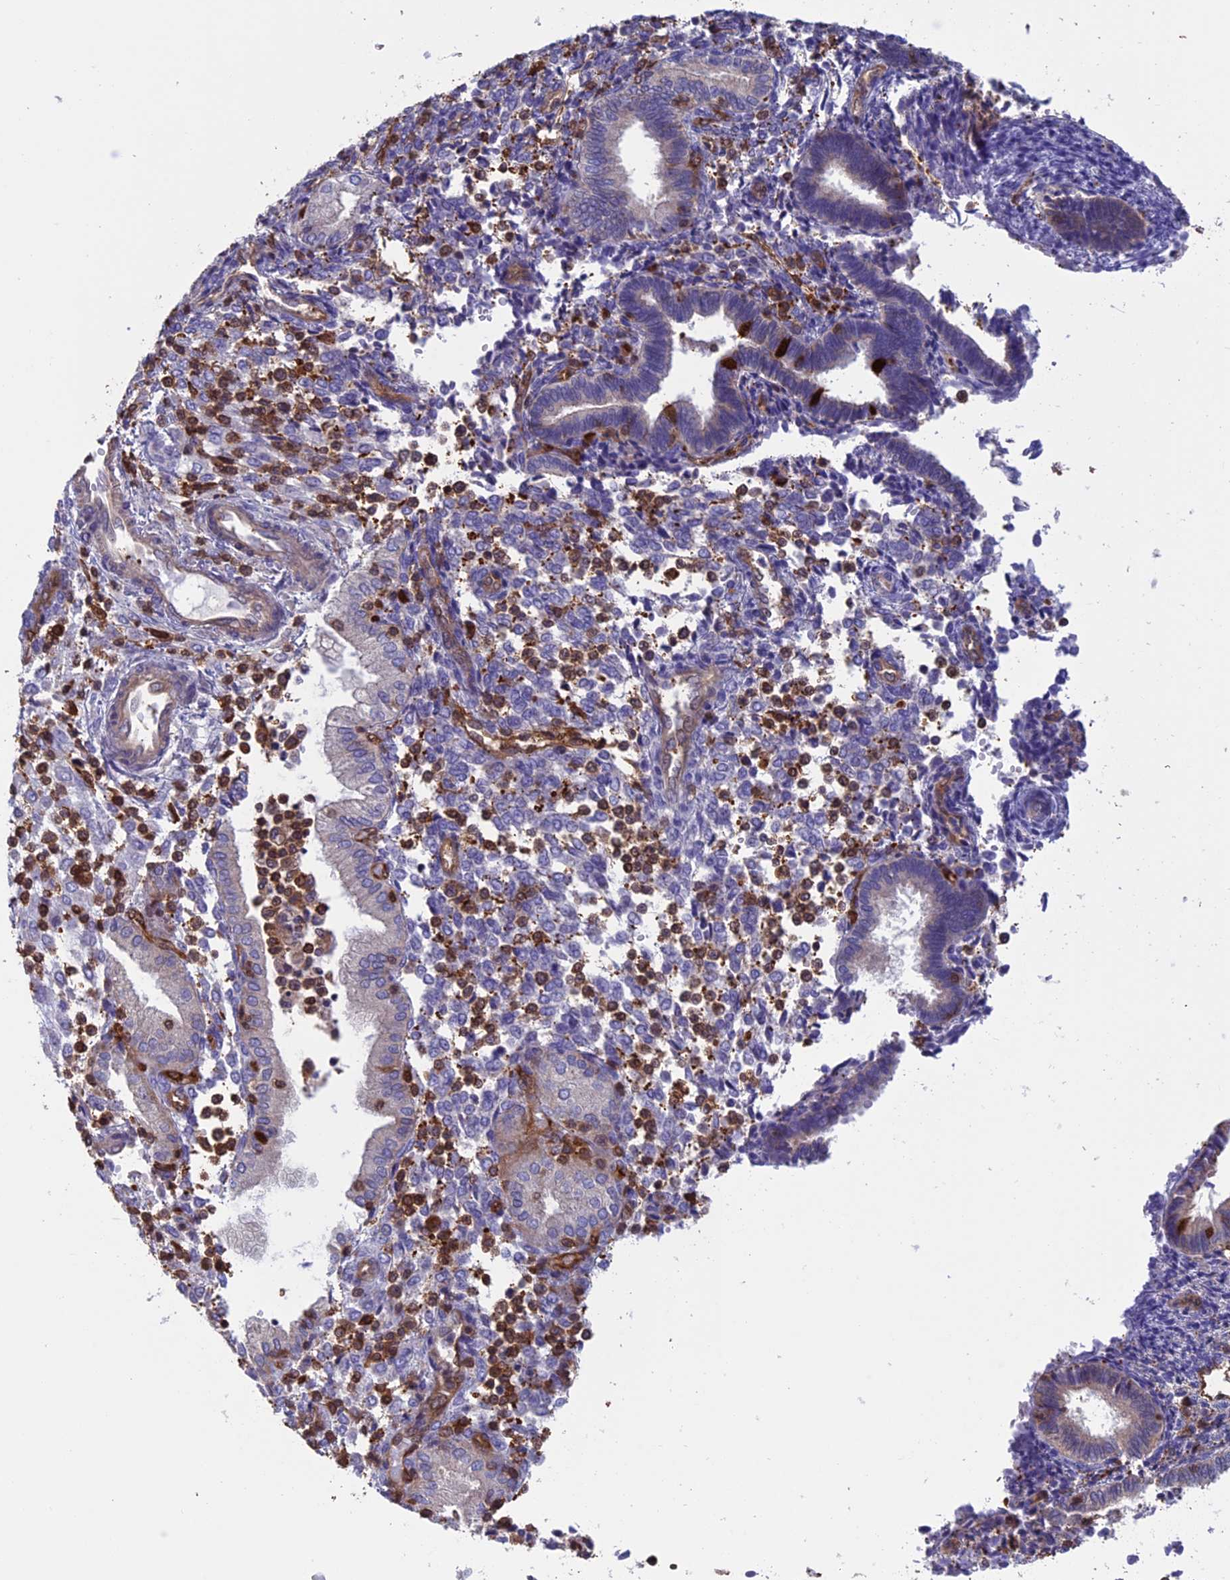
{"staining": {"intensity": "moderate", "quantity": "<25%", "location": "cytoplasmic/membranous"}, "tissue": "endometrium", "cell_type": "Cells in endometrial stroma", "image_type": "normal", "snomed": [{"axis": "morphology", "description": "Normal tissue, NOS"}, {"axis": "topography", "description": "Endometrium"}], "caption": "IHC of normal human endometrium demonstrates low levels of moderate cytoplasmic/membranous expression in approximately <25% of cells in endometrial stroma. (Stains: DAB (3,3'-diaminobenzidine) in brown, nuclei in blue, Microscopy: brightfield microscopy at high magnification).", "gene": "ARHGAP18", "patient": {"sex": "female", "age": 53}}